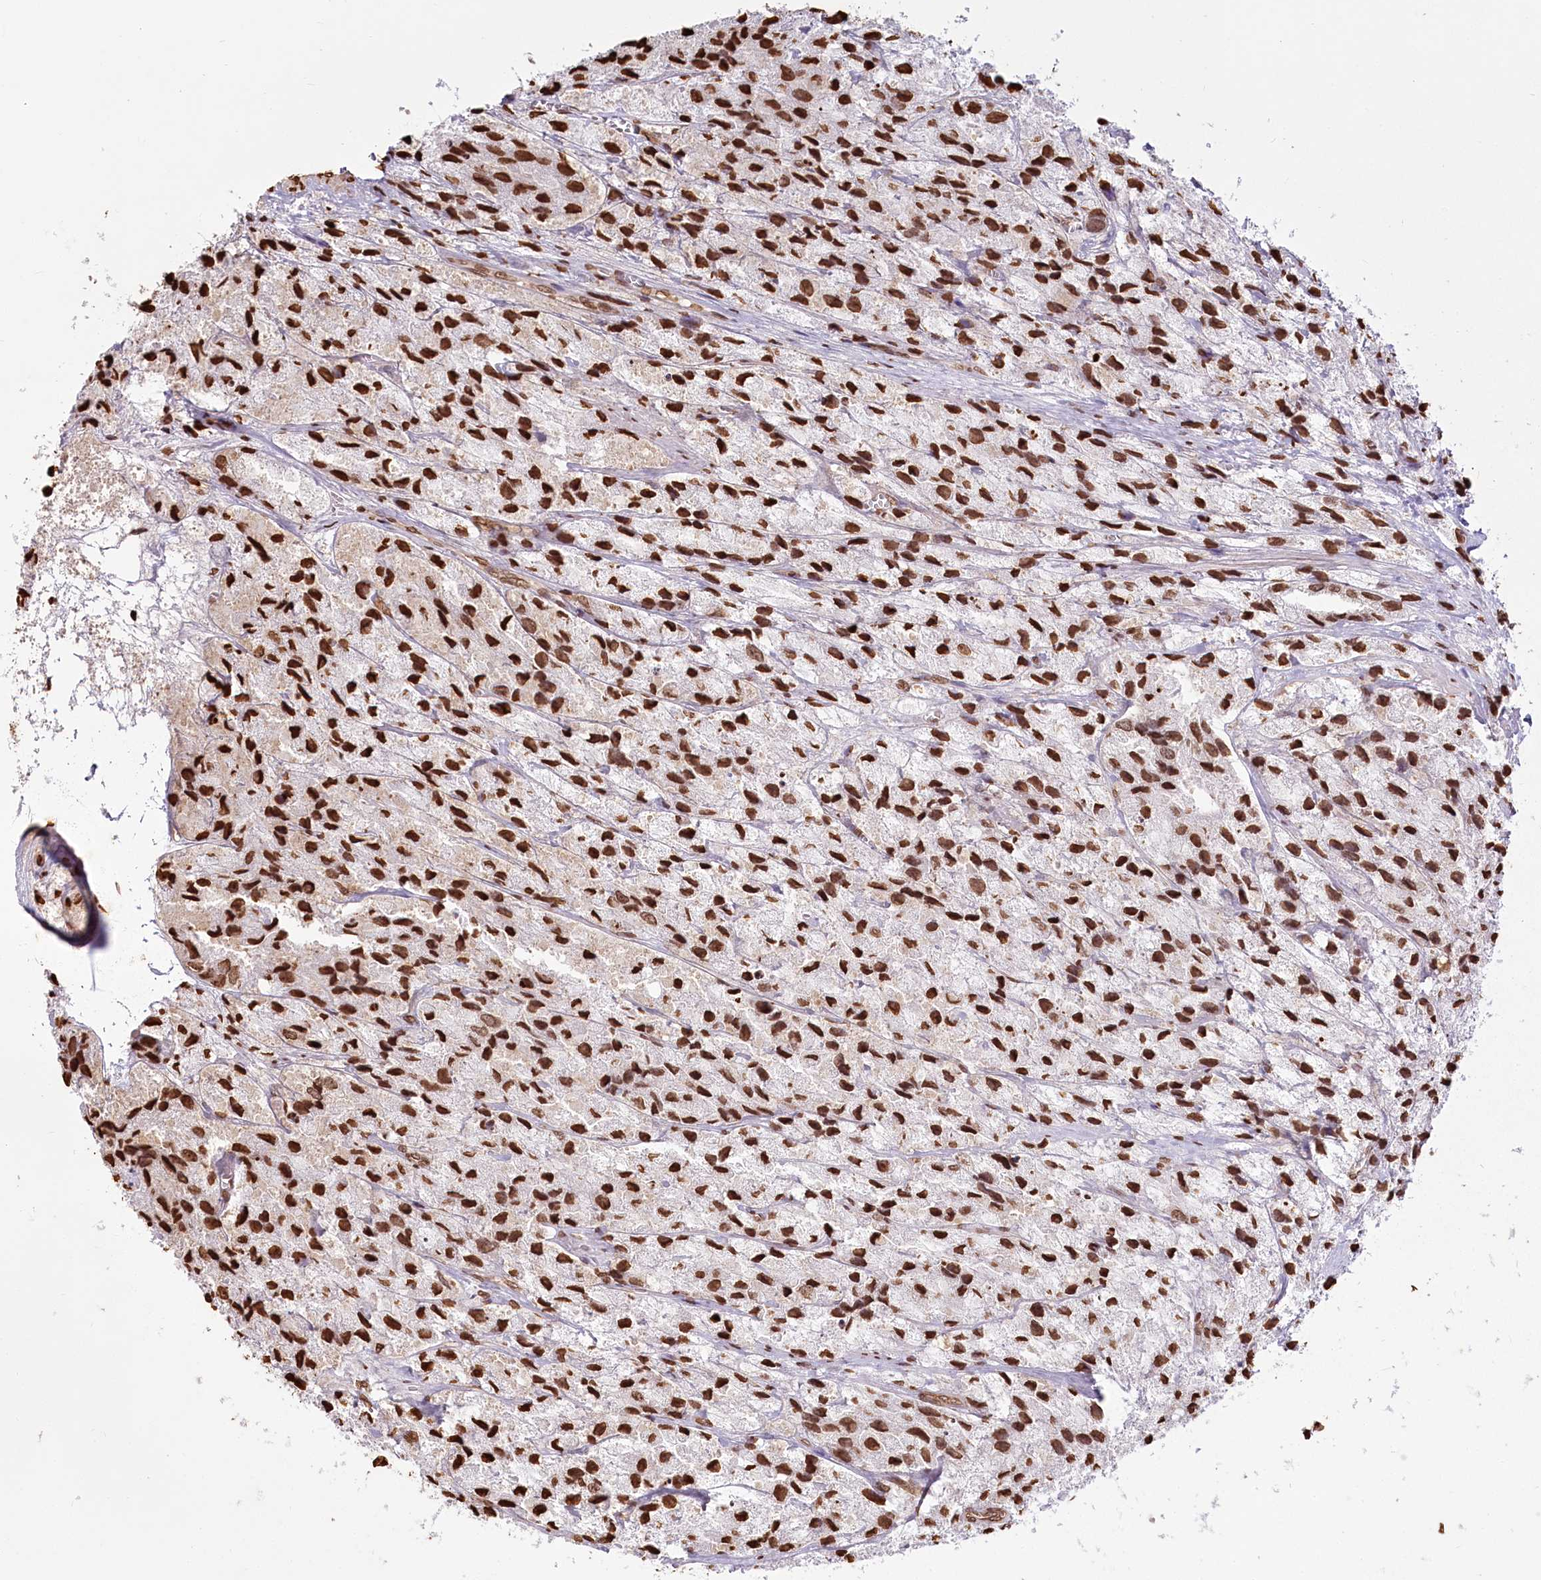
{"staining": {"intensity": "strong", "quantity": ">75%", "location": "nuclear"}, "tissue": "prostate cancer", "cell_type": "Tumor cells", "image_type": "cancer", "snomed": [{"axis": "morphology", "description": "Adenocarcinoma, High grade"}, {"axis": "topography", "description": "Prostate"}], "caption": "Tumor cells demonstrate high levels of strong nuclear positivity in approximately >75% of cells in human prostate cancer.", "gene": "FAM13A", "patient": {"sex": "male", "age": 66}}